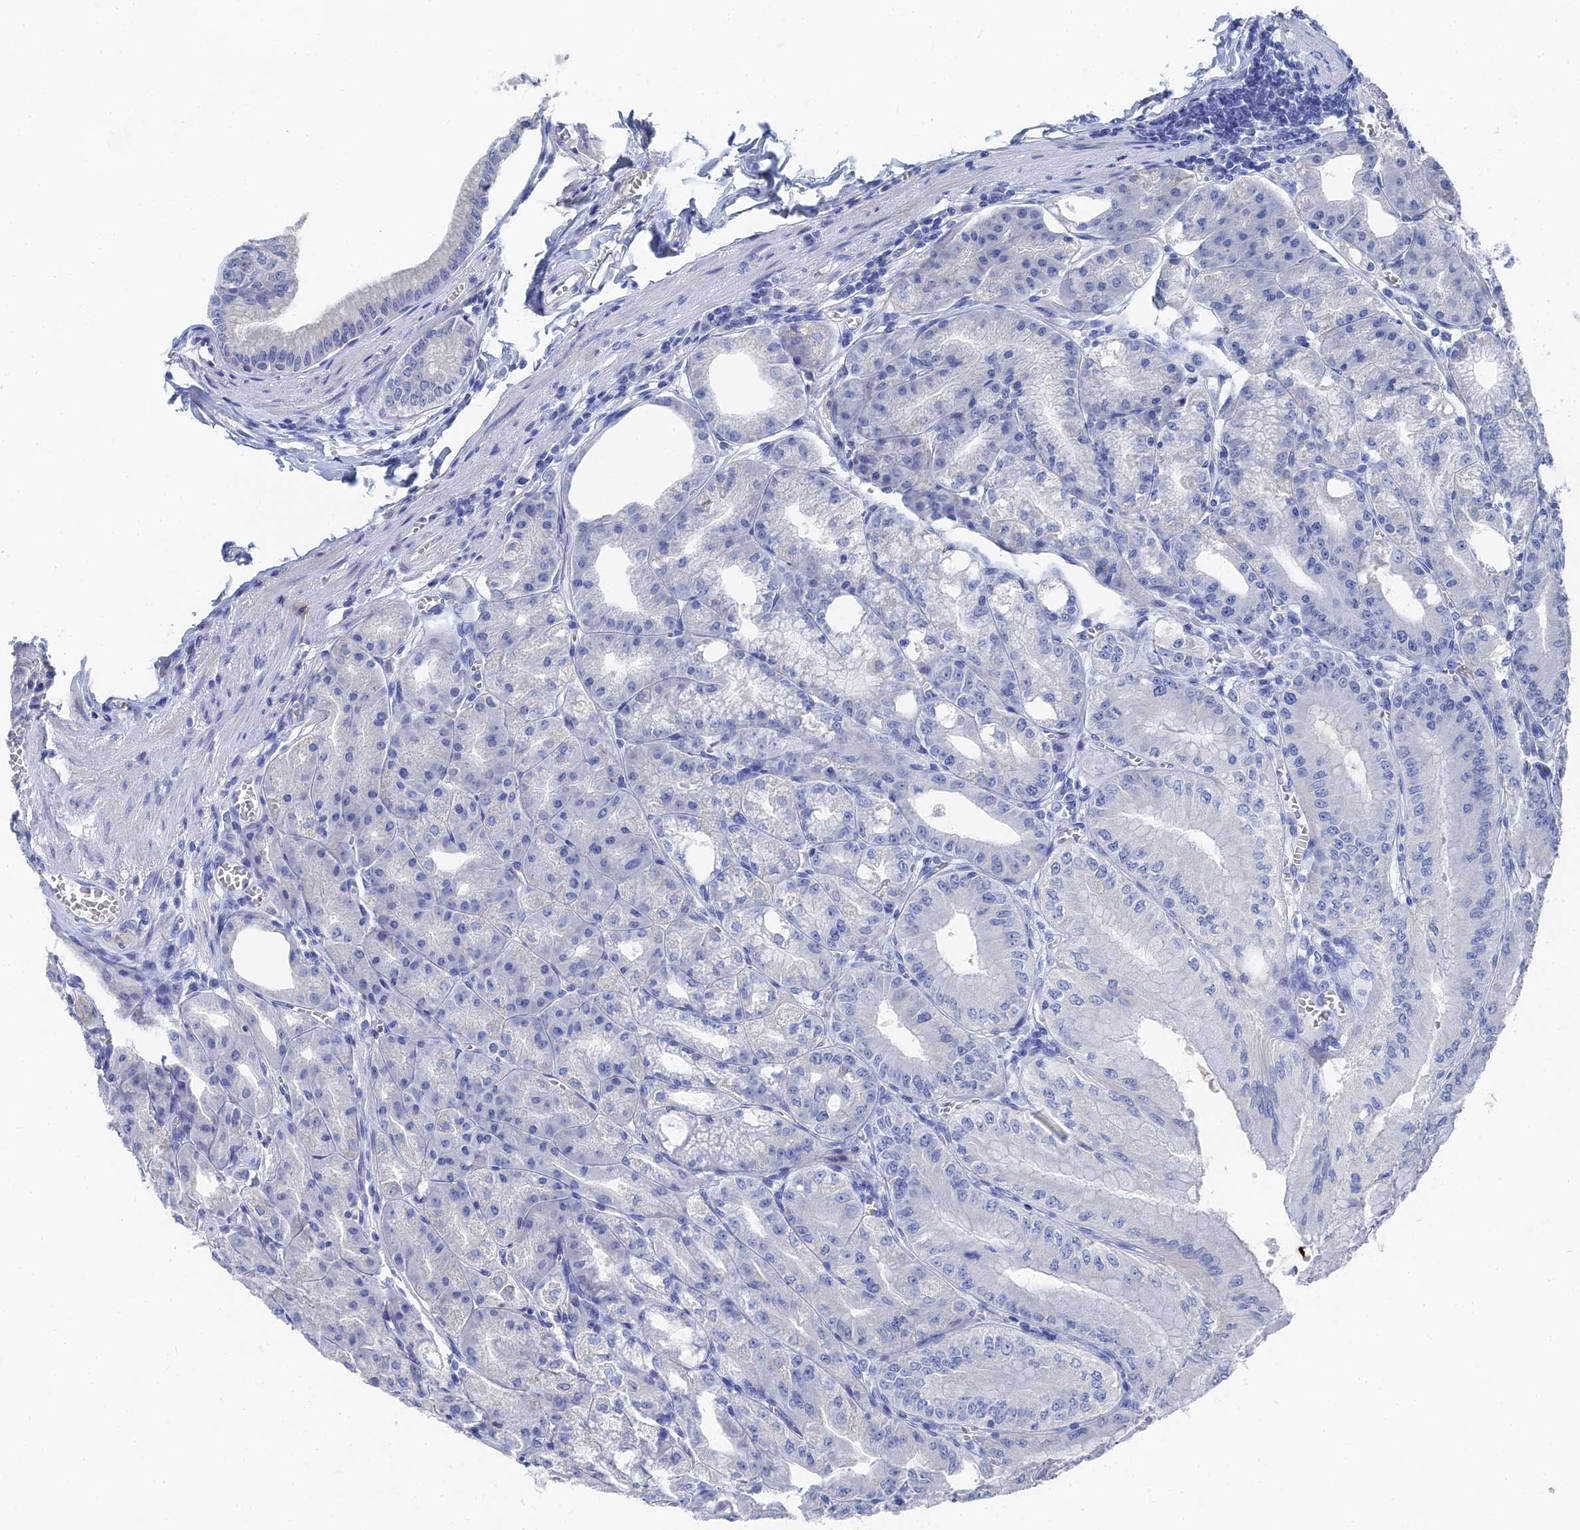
{"staining": {"intensity": "negative", "quantity": "none", "location": "none"}, "tissue": "stomach", "cell_type": "Glandular cells", "image_type": "normal", "snomed": [{"axis": "morphology", "description": "Normal tissue, NOS"}, {"axis": "topography", "description": "Stomach, upper"}, {"axis": "topography", "description": "Stomach, lower"}], "caption": "Immunohistochemical staining of unremarkable stomach shows no significant positivity in glandular cells.", "gene": "GFAP", "patient": {"sex": "male", "age": 71}}